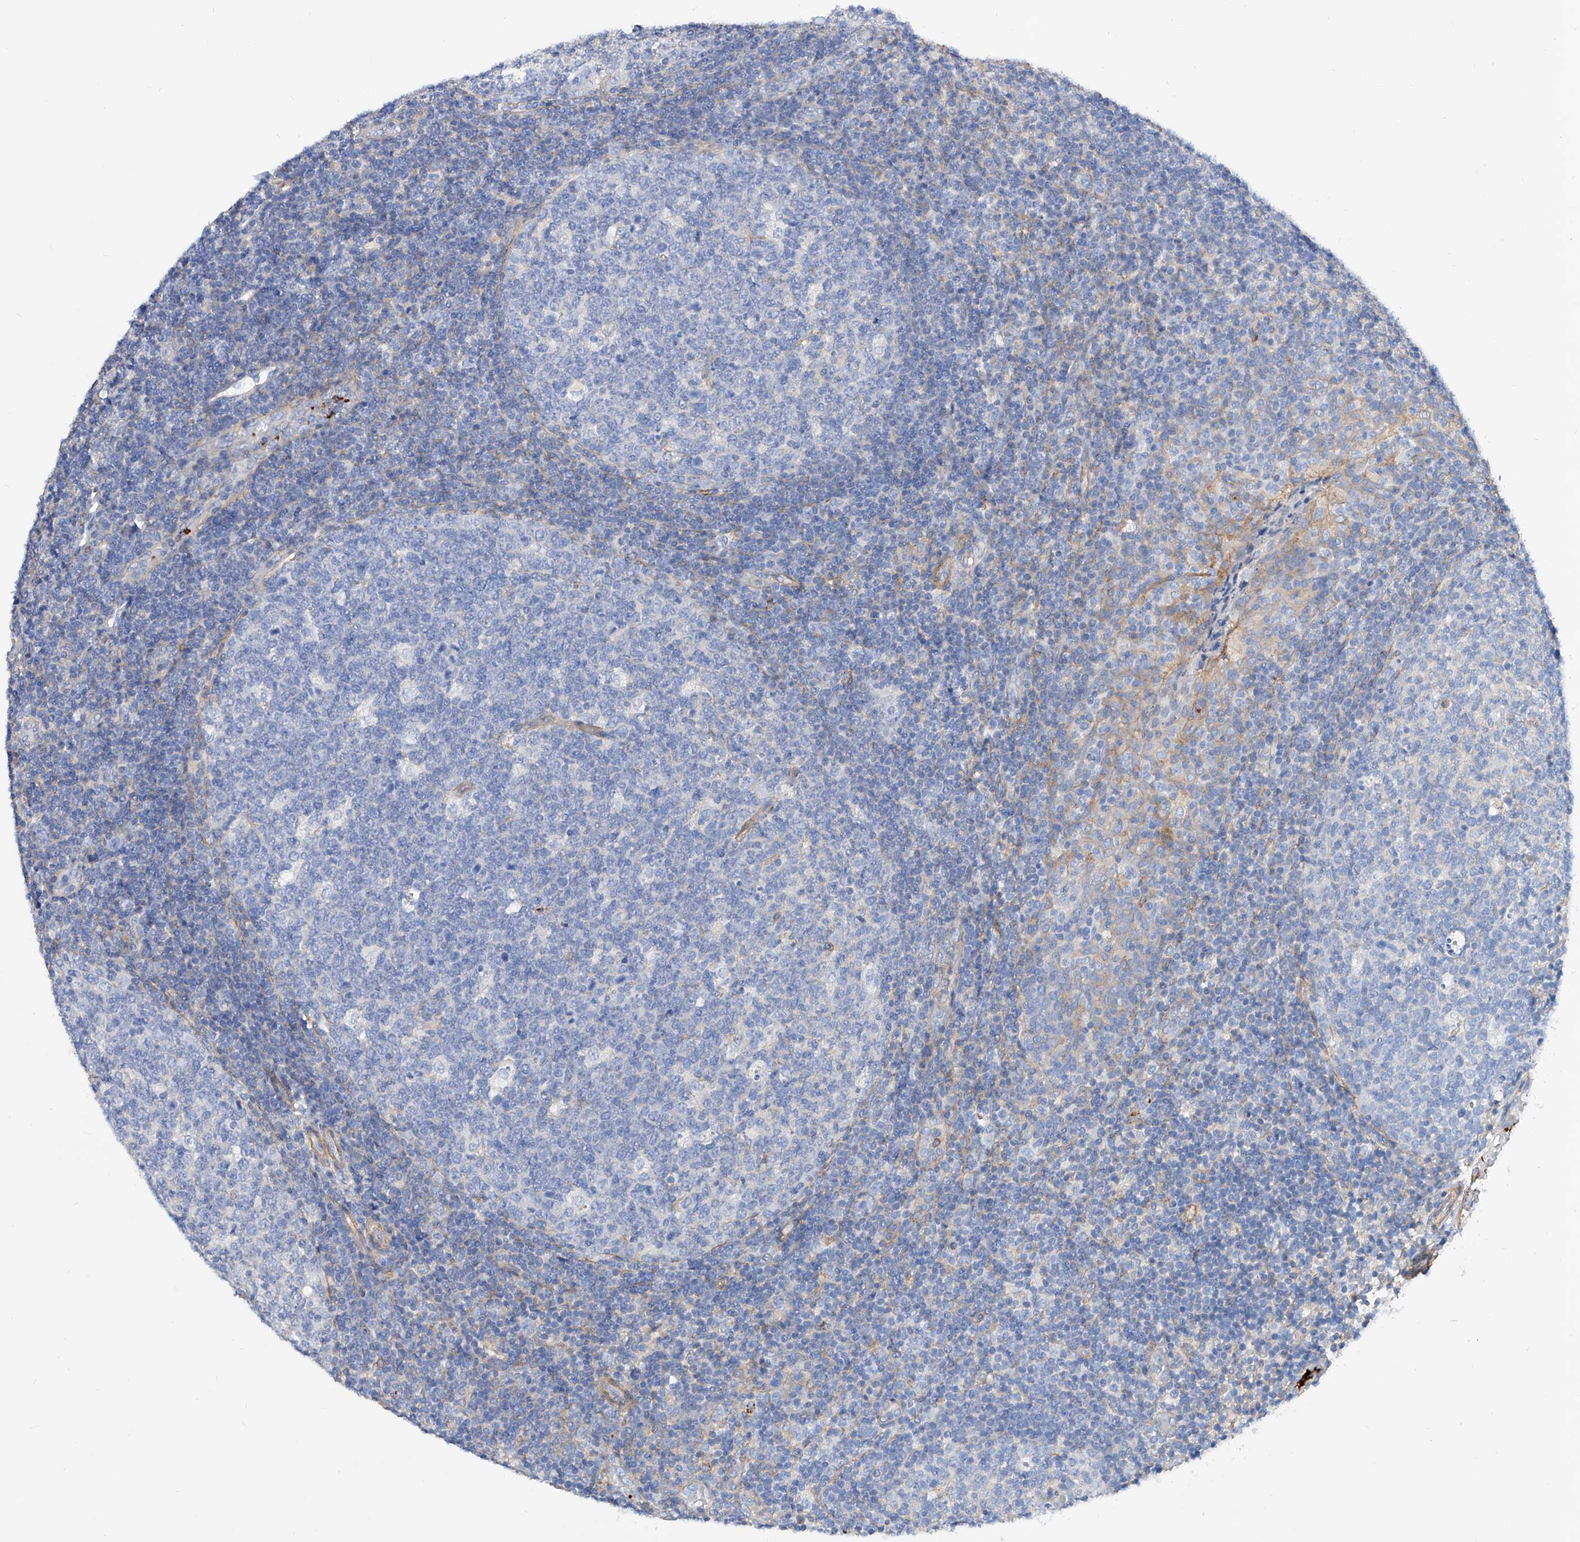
{"staining": {"intensity": "negative", "quantity": "none", "location": "none"}, "tissue": "tonsil", "cell_type": "Germinal center cells", "image_type": "normal", "snomed": [{"axis": "morphology", "description": "Normal tissue, NOS"}, {"axis": "topography", "description": "Tonsil"}], "caption": "High power microscopy histopathology image of an IHC histopathology image of normal tonsil, revealing no significant expression in germinal center cells.", "gene": "TAS2R60", "patient": {"sex": "female", "age": 19}}